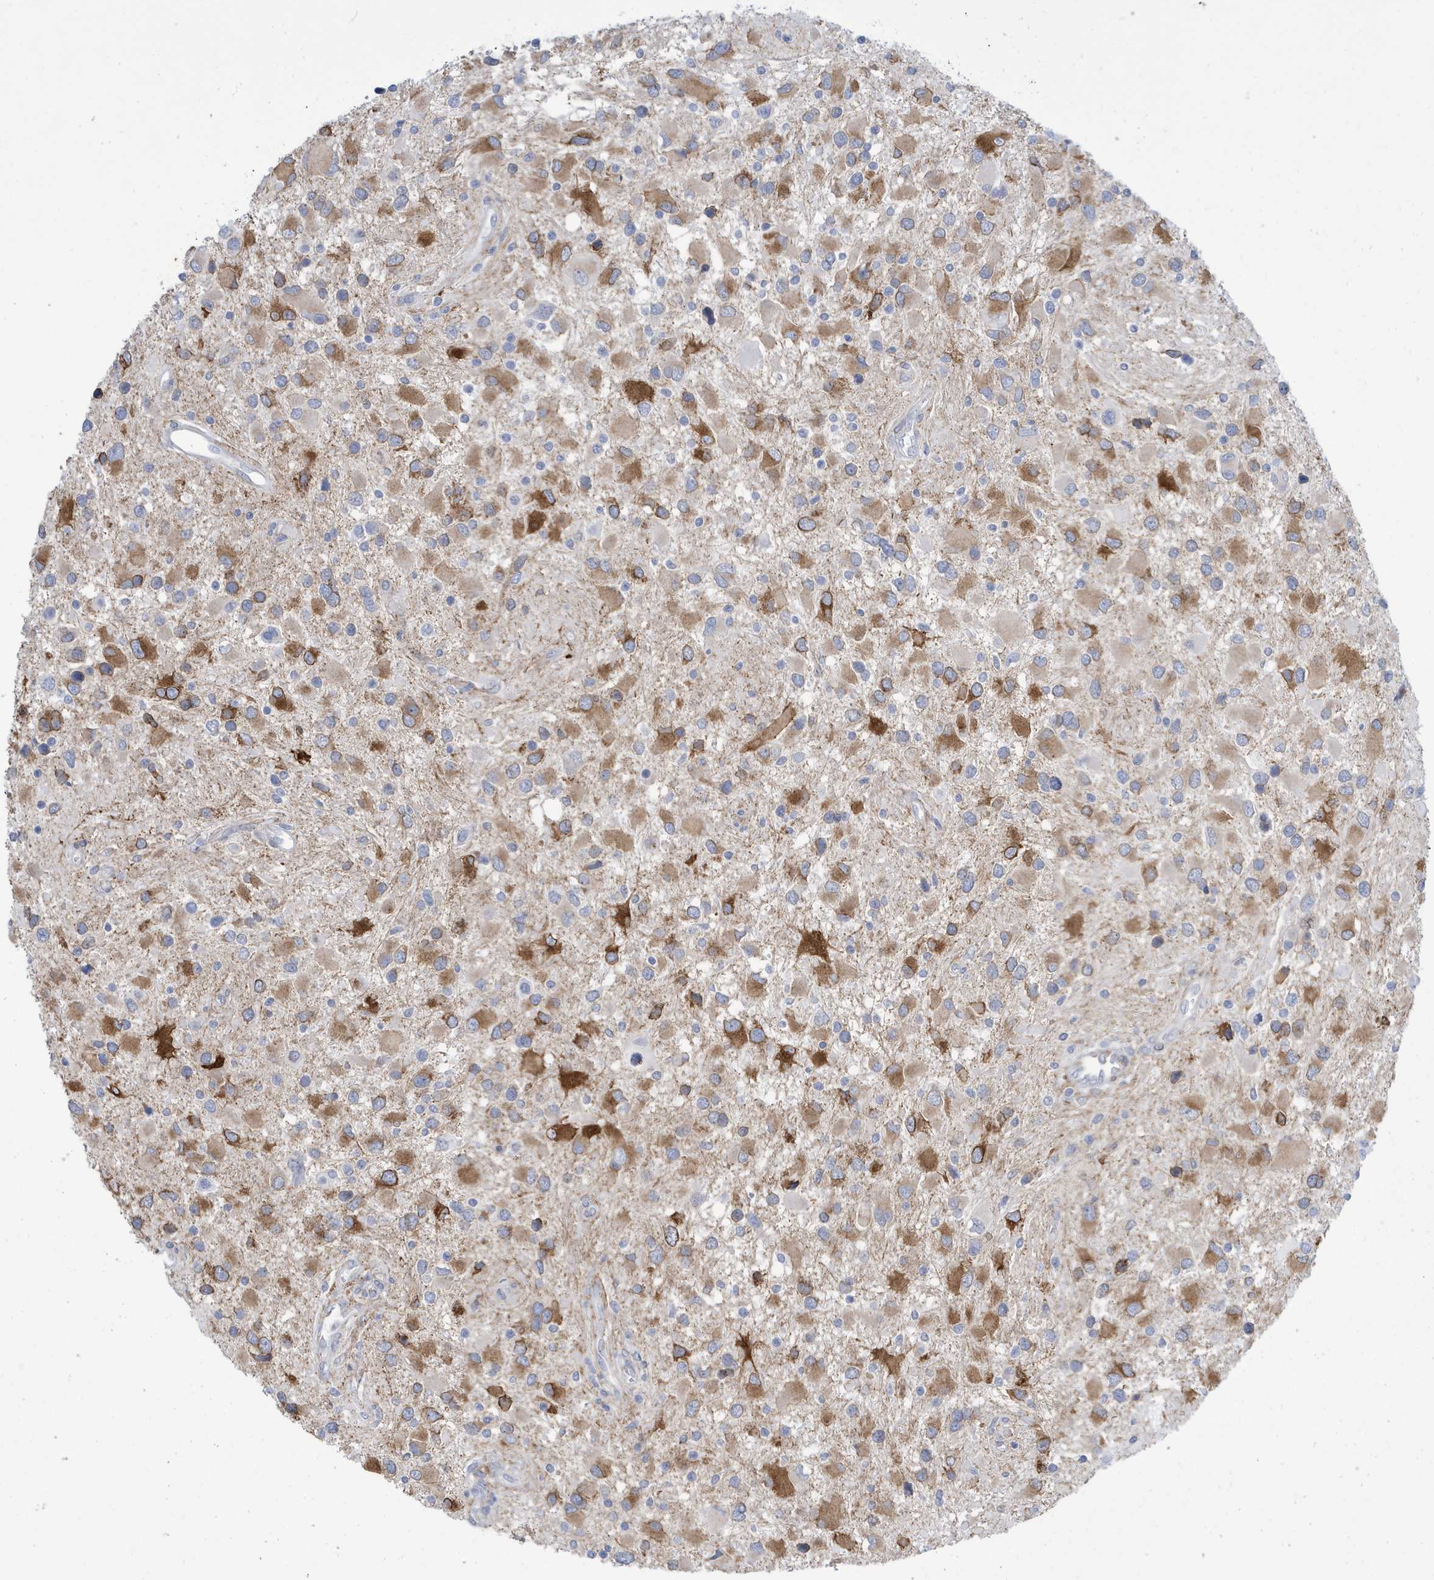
{"staining": {"intensity": "moderate", "quantity": "25%-75%", "location": "cytoplasmic/membranous"}, "tissue": "glioma", "cell_type": "Tumor cells", "image_type": "cancer", "snomed": [{"axis": "morphology", "description": "Glioma, malignant, High grade"}, {"axis": "topography", "description": "Brain"}], "caption": "Malignant glioma (high-grade) stained for a protein (brown) reveals moderate cytoplasmic/membranous positive staining in approximately 25%-75% of tumor cells.", "gene": "SEMA3F", "patient": {"sex": "male", "age": 53}}